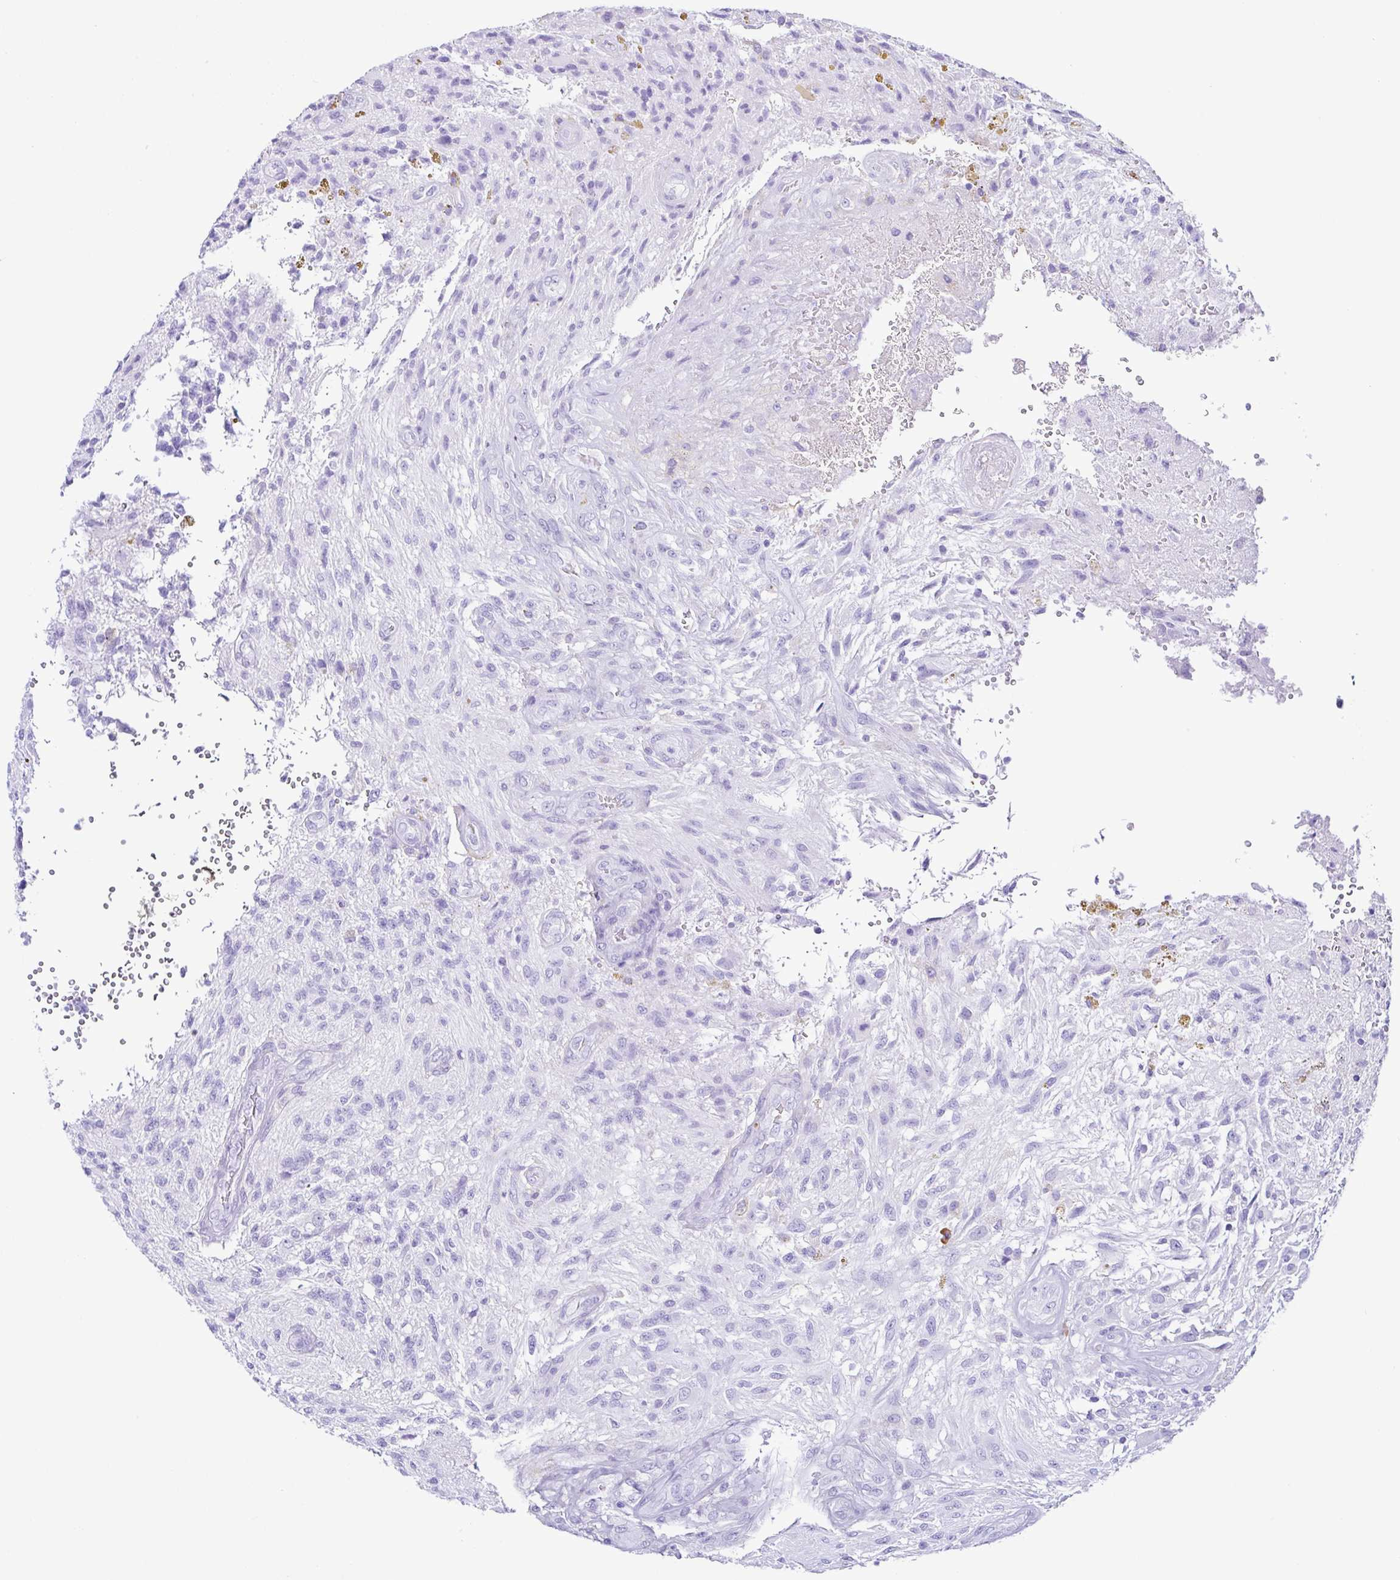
{"staining": {"intensity": "negative", "quantity": "none", "location": "none"}, "tissue": "glioma", "cell_type": "Tumor cells", "image_type": "cancer", "snomed": [{"axis": "morphology", "description": "Glioma, malignant, High grade"}, {"axis": "topography", "description": "Brain"}], "caption": "This is a photomicrograph of IHC staining of glioma, which shows no positivity in tumor cells. (DAB immunohistochemistry, high magnification).", "gene": "PIGF", "patient": {"sex": "male", "age": 56}}